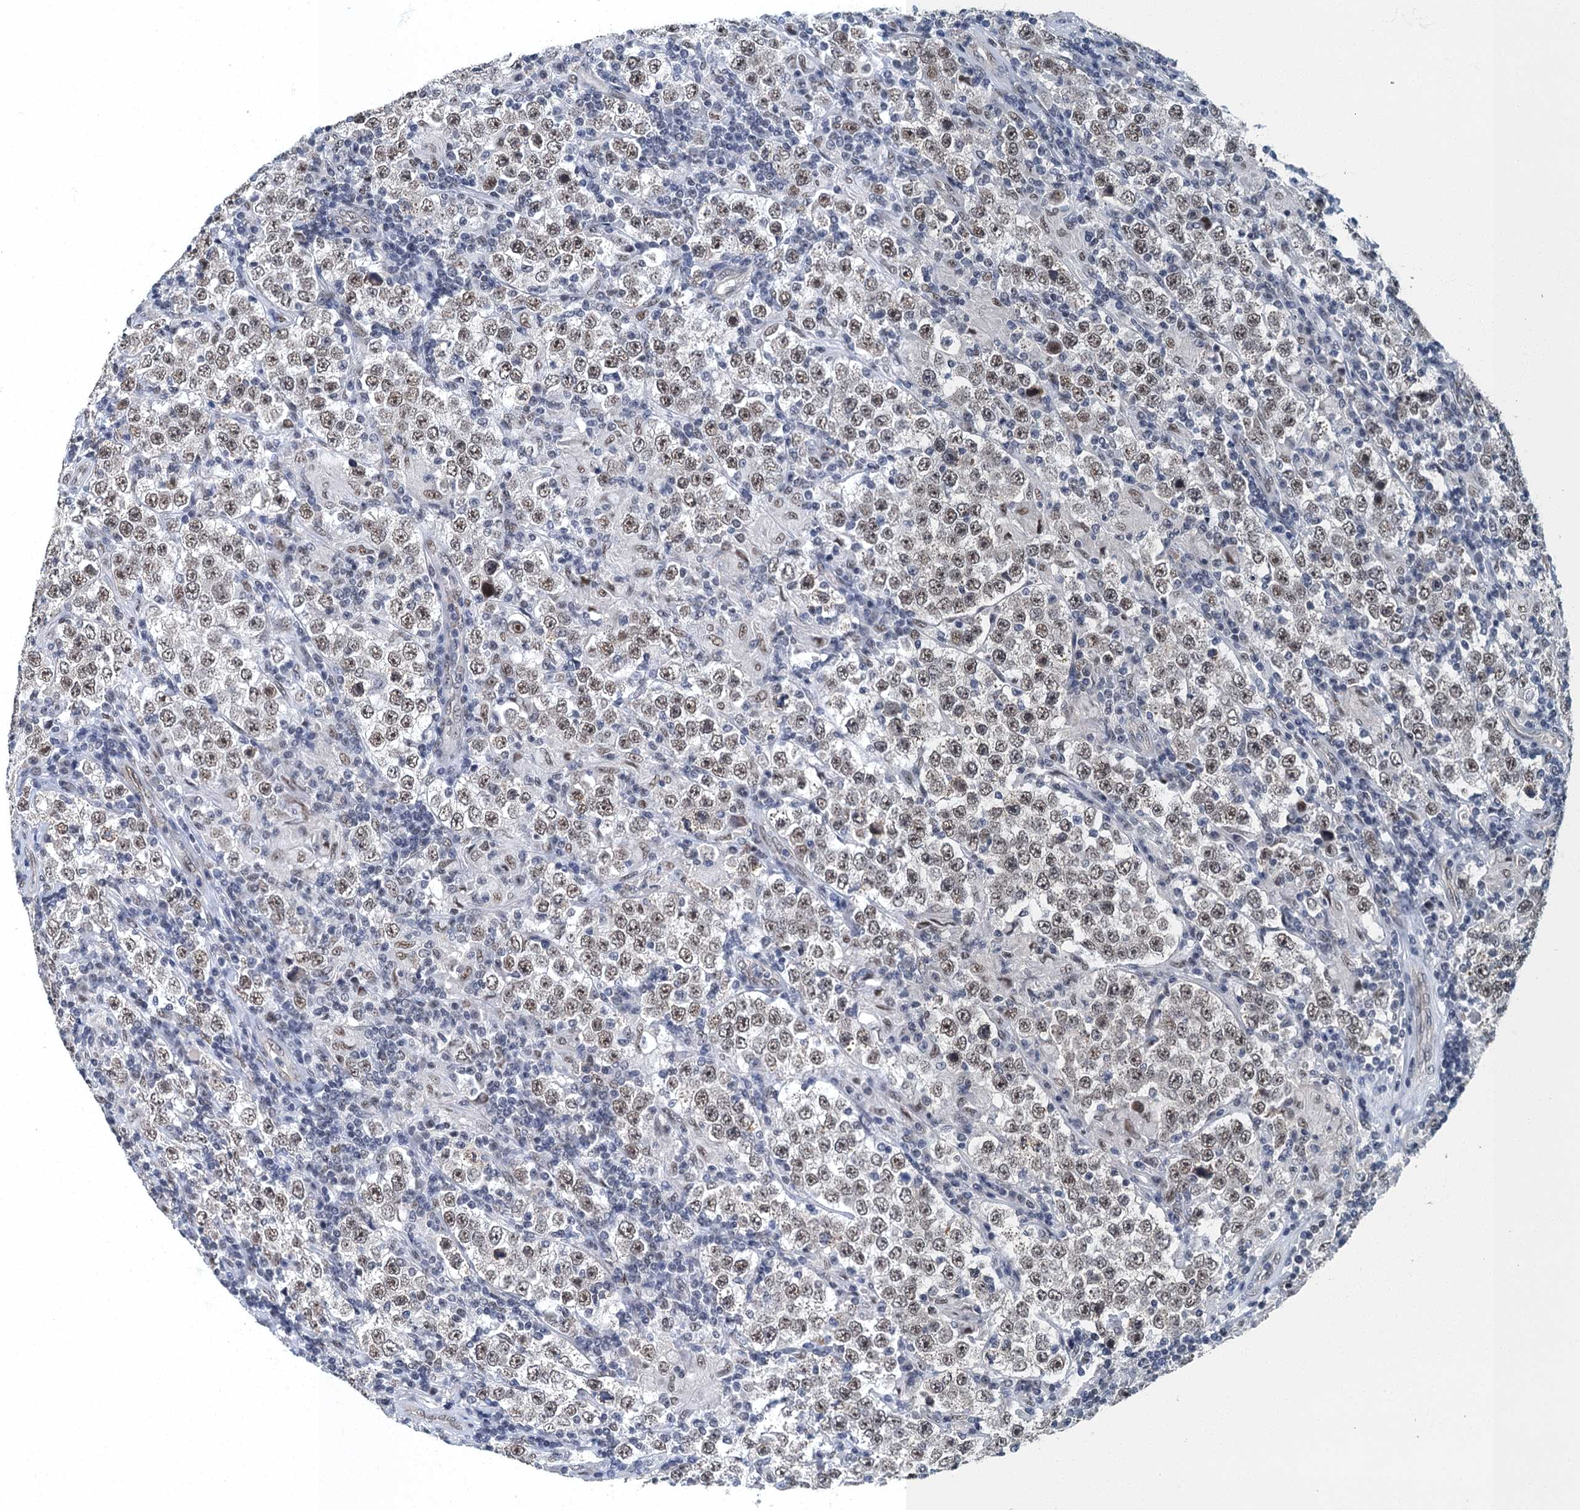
{"staining": {"intensity": "moderate", "quantity": ">75%", "location": "nuclear"}, "tissue": "testis cancer", "cell_type": "Tumor cells", "image_type": "cancer", "snomed": [{"axis": "morphology", "description": "Normal tissue, NOS"}, {"axis": "morphology", "description": "Urothelial carcinoma, High grade"}, {"axis": "morphology", "description": "Seminoma, NOS"}, {"axis": "morphology", "description": "Carcinoma, Embryonal, NOS"}, {"axis": "topography", "description": "Urinary bladder"}, {"axis": "topography", "description": "Testis"}], "caption": "Immunohistochemistry staining of testis cancer (urothelial carcinoma (high-grade)), which demonstrates medium levels of moderate nuclear positivity in about >75% of tumor cells indicating moderate nuclear protein staining. The staining was performed using DAB (3,3'-diaminobenzidine) (brown) for protein detection and nuclei were counterstained in hematoxylin (blue).", "gene": "GADL1", "patient": {"sex": "male", "age": 41}}